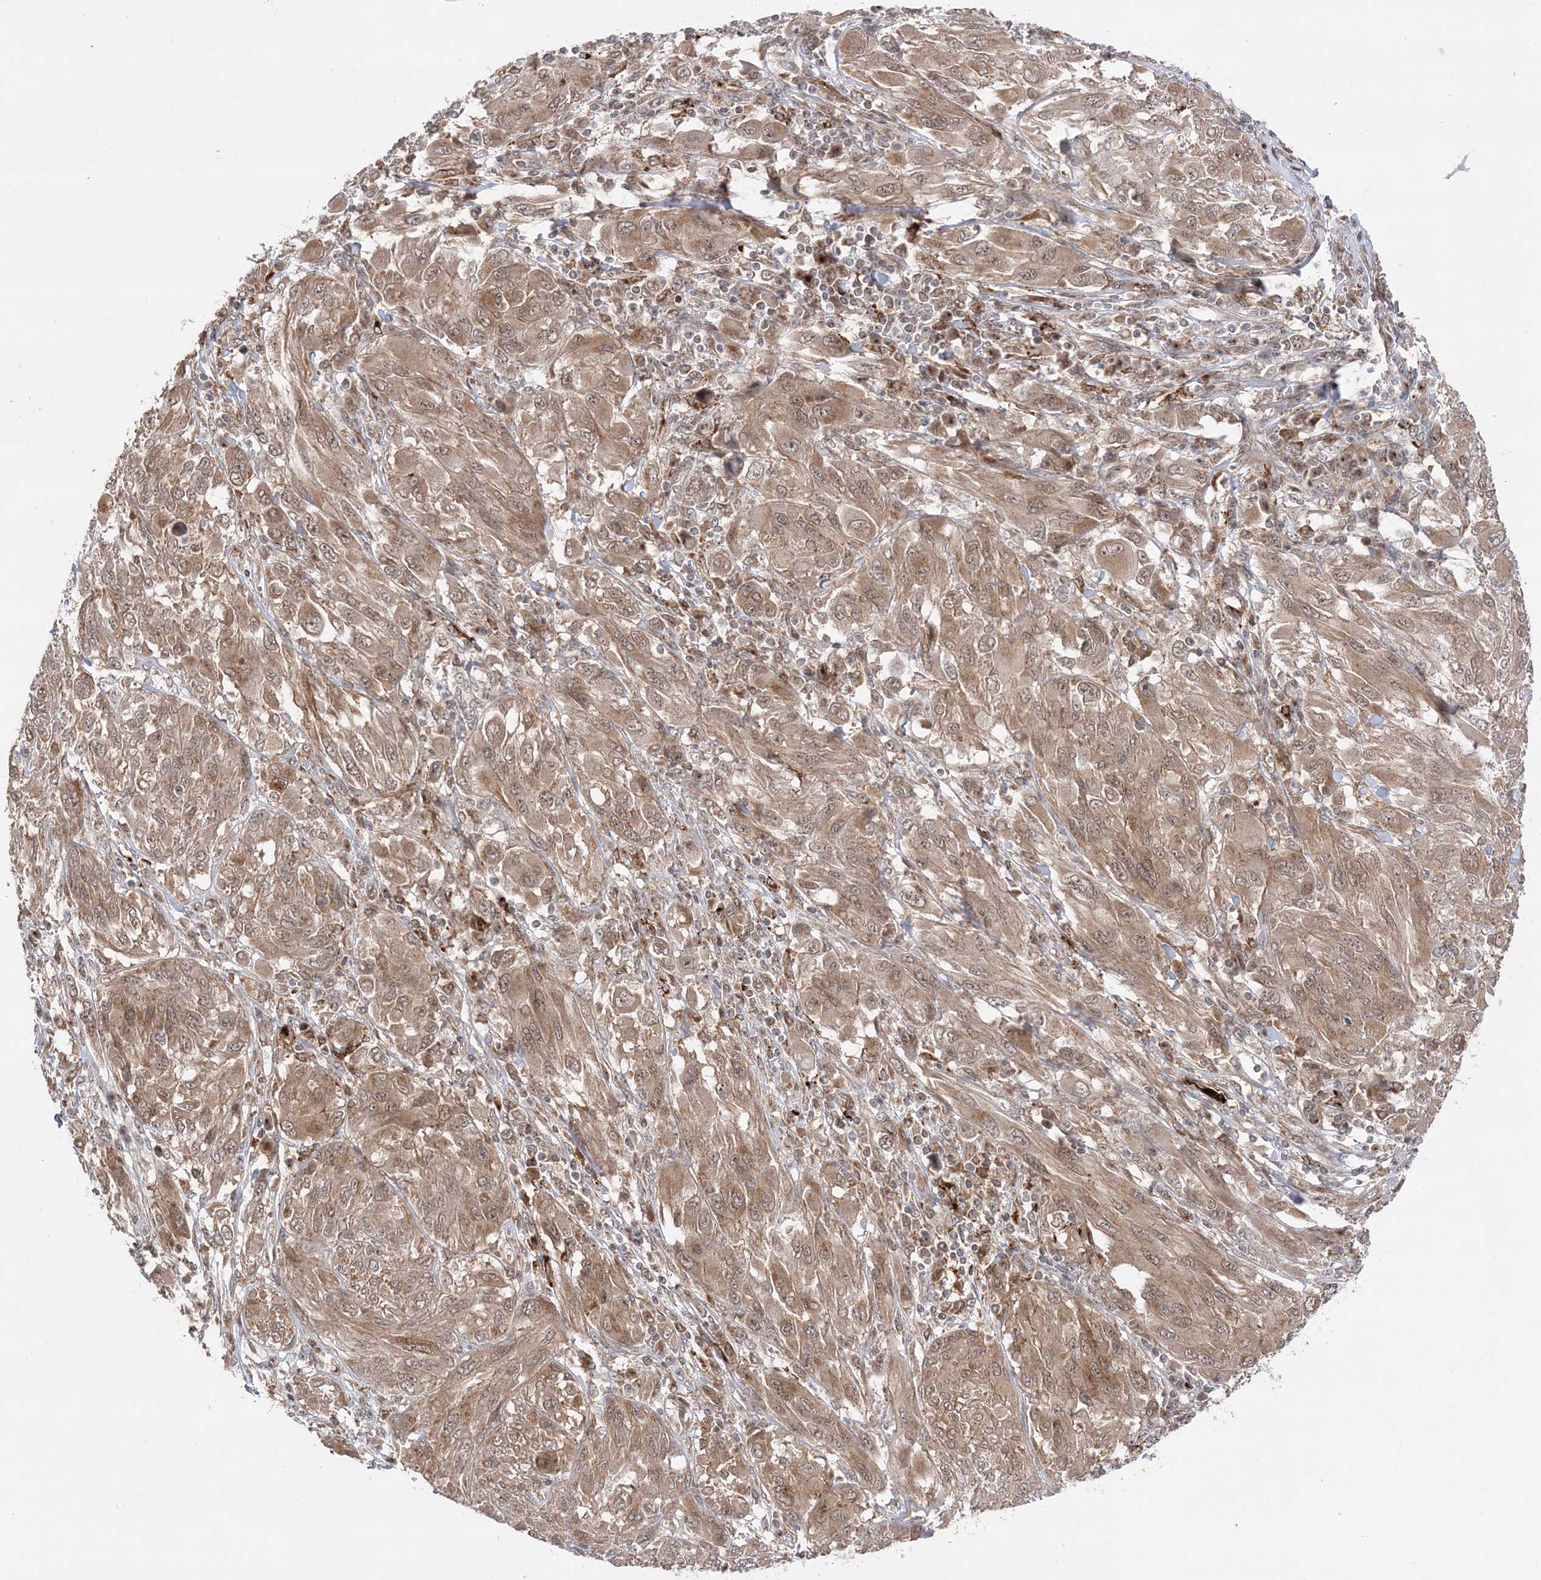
{"staining": {"intensity": "moderate", "quantity": ">75%", "location": "cytoplasmic/membranous"}, "tissue": "melanoma", "cell_type": "Tumor cells", "image_type": "cancer", "snomed": [{"axis": "morphology", "description": "Malignant melanoma, NOS"}, {"axis": "topography", "description": "Skin"}], "caption": "Immunohistochemistry (IHC) histopathology image of human melanoma stained for a protein (brown), which exhibits medium levels of moderate cytoplasmic/membranous positivity in approximately >75% of tumor cells.", "gene": "ANAPC15", "patient": {"sex": "female", "age": 91}}